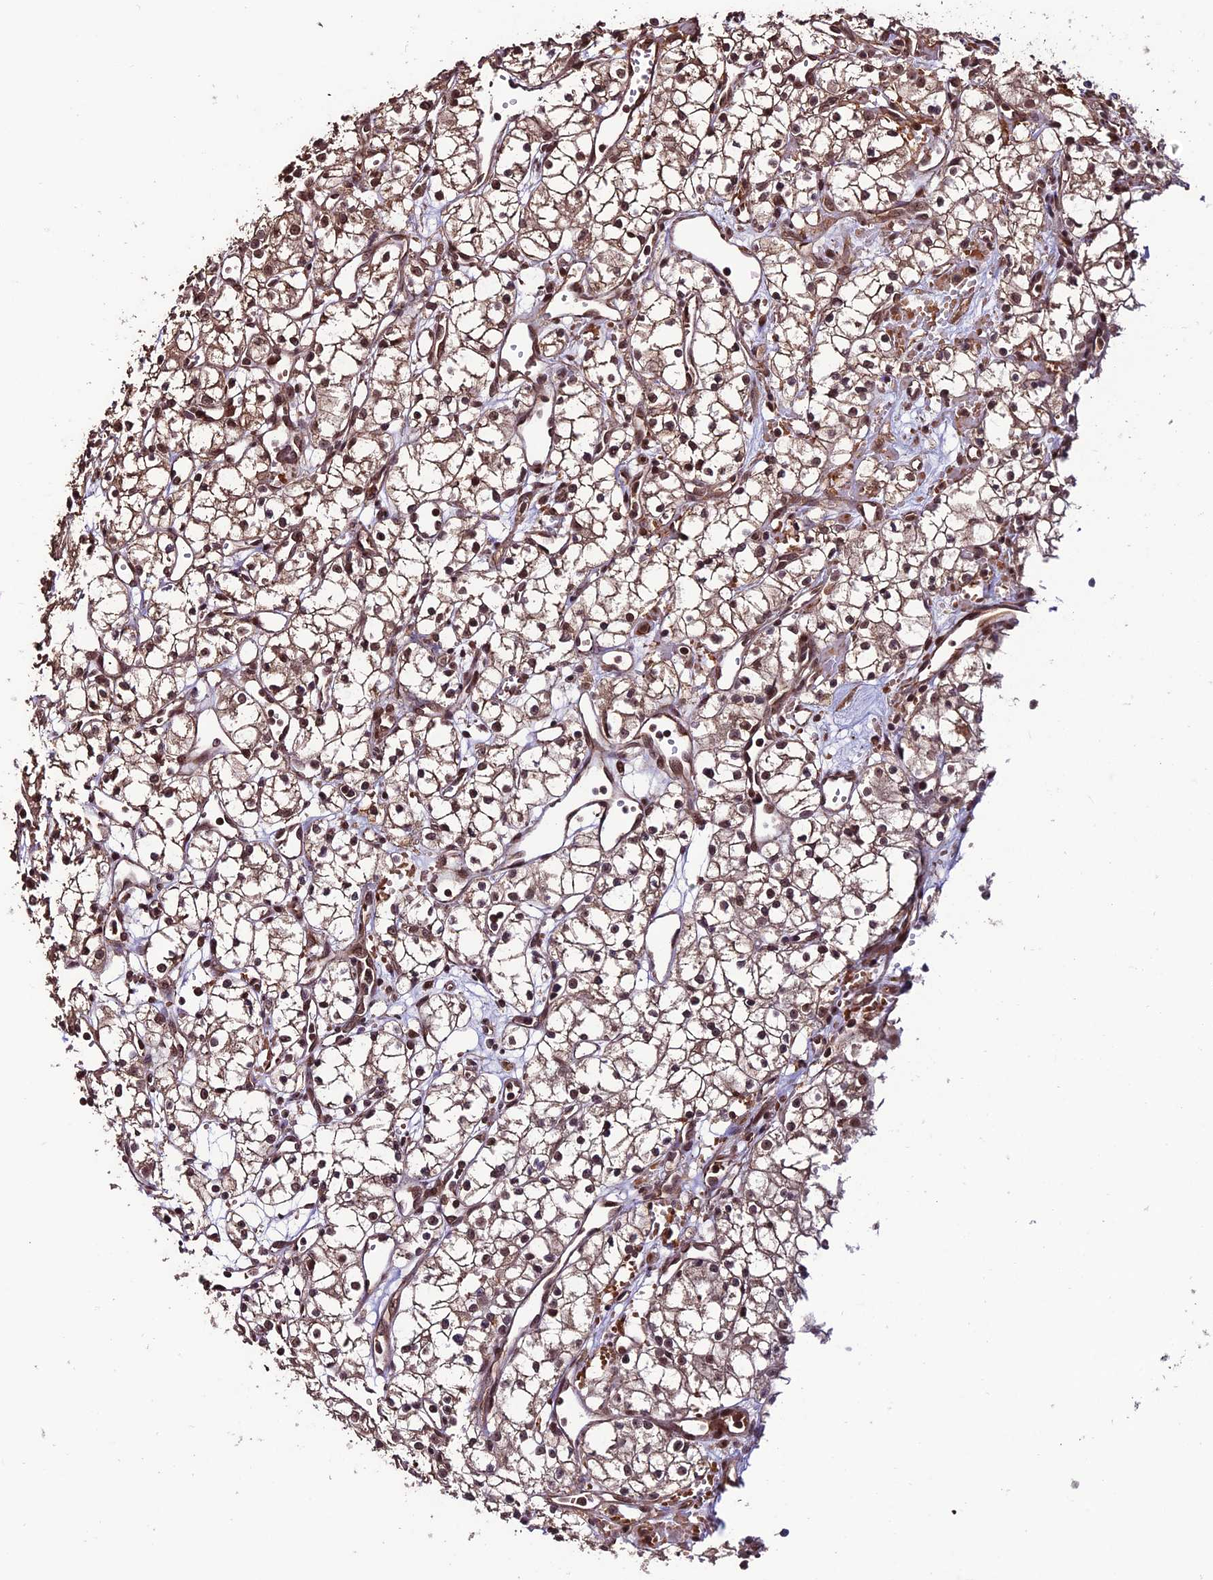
{"staining": {"intensity": "moderate", "quantity": ">75%", "location": "nuclear"}, "tissue": "renal cancer", "cell_type": "Tumor cells", "image_type": "cancer", "snomed": [{"axis": "morphology", "description": "Adenocarcinoma, NOS"}, {"axis": "topography", "description": "Kidney"}], "caption": "The immunohistochemical stain labels moderate nuclear expression in tumor cells of renal cancer (adenocarcinoma) tissue.", "gene": "CABIN1", "patient": {"sex": "male", "age": 59}}